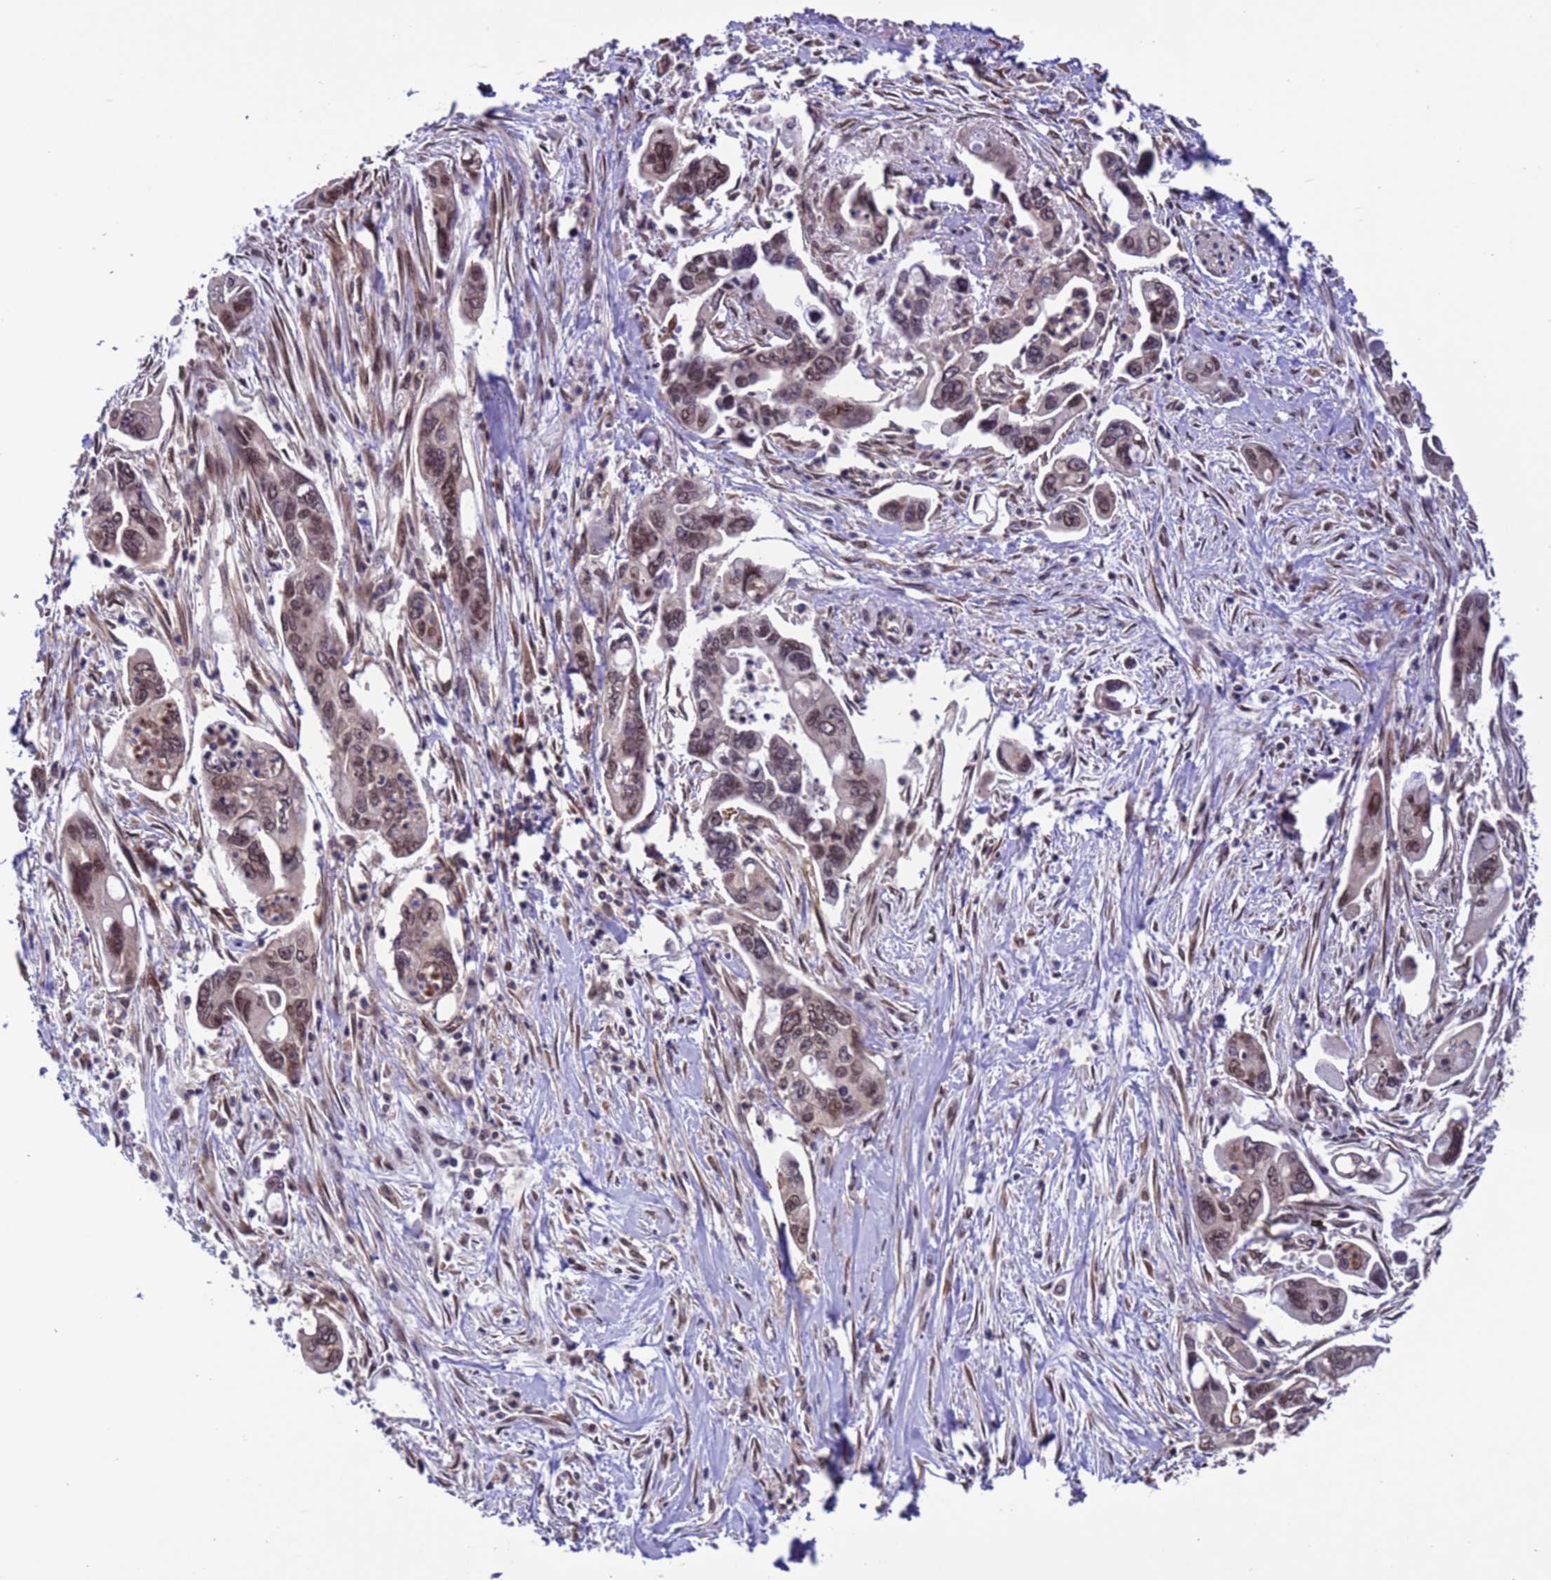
{"staining": {"intensity": "moderate", "quantity": ">75%", "location": "nuclear"}, "tissue": "pancreatic cancer", "cell_type": "Tumor cells", "image_type": "cancer", "snomed": [{"axis": "morphology", "description": "Adenocarcinoma, NOS"}, {"axis": "topography", "description": "Pancreas"}], "caption": "IHC histopathology image of adenocarcinoma (pancreatic) stained for a protein (brown), which demonstrates medium levels of moderate nuclear staining in about >75% of tumor cells.", "gene": "VSTM4", "patient": {"sex": "male", "age": 70}}